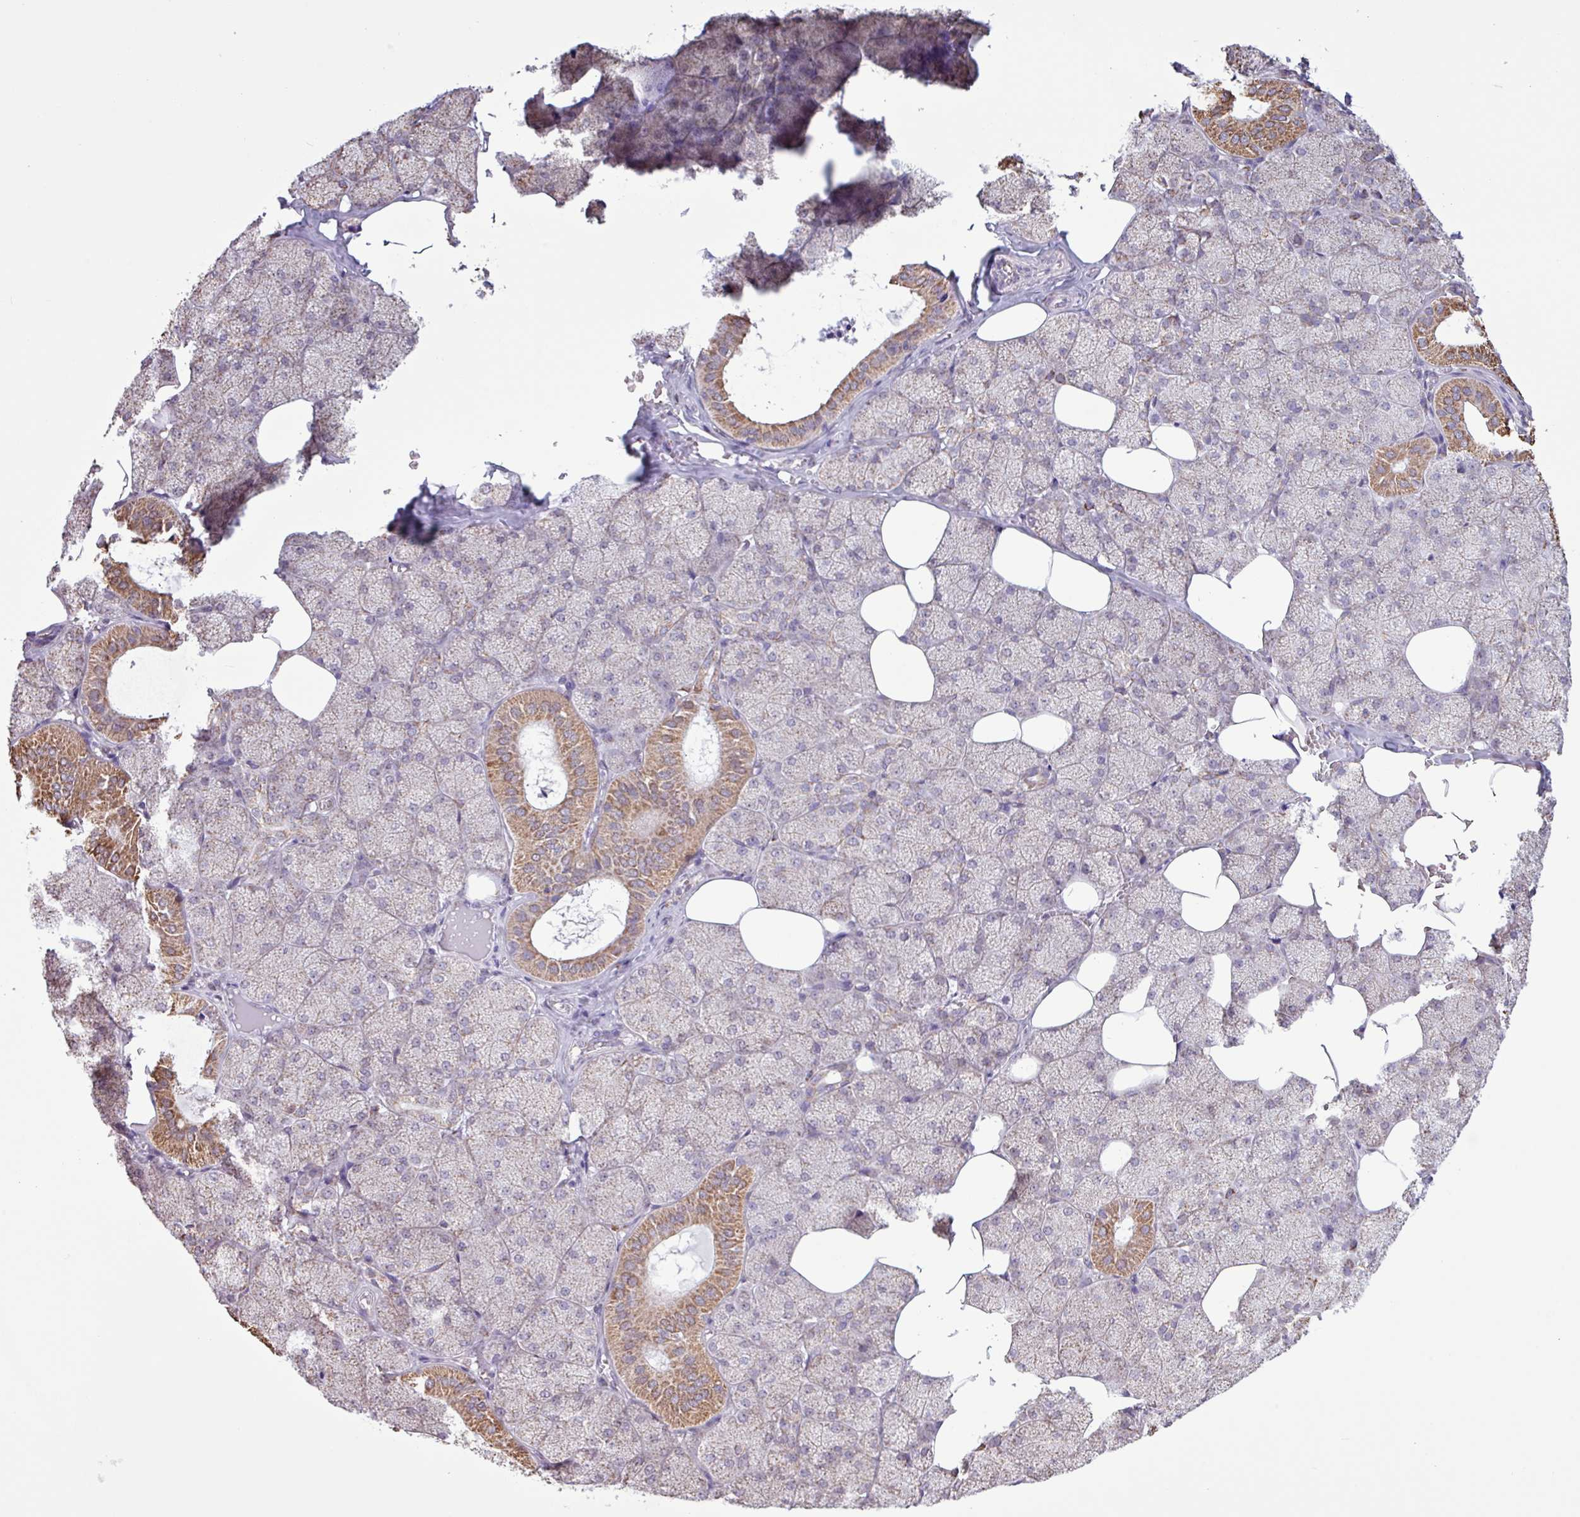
{"staining": {"intensity": "strong", "quantity": "25%-75%", "location": "cytoplasmic/membranous"}, "tissue": "salivary gland", "cell_type": "Glandular cells", "image_type": "normal", "snomed": [{"axis": "morphology", "description": "Normal tissue, NOS"}, {"axis": "topography", "description": "Salivary gland"}, {"axis": "topography", "description": "Peripheral nerve tissue"}], "caption": "Strong cytoplasmic/membranous staining is present in about 25%-75% of glandular cells in normal salivary gland.", "gene": "ALG8", "patient": {"sex": "male", "age": 38}}